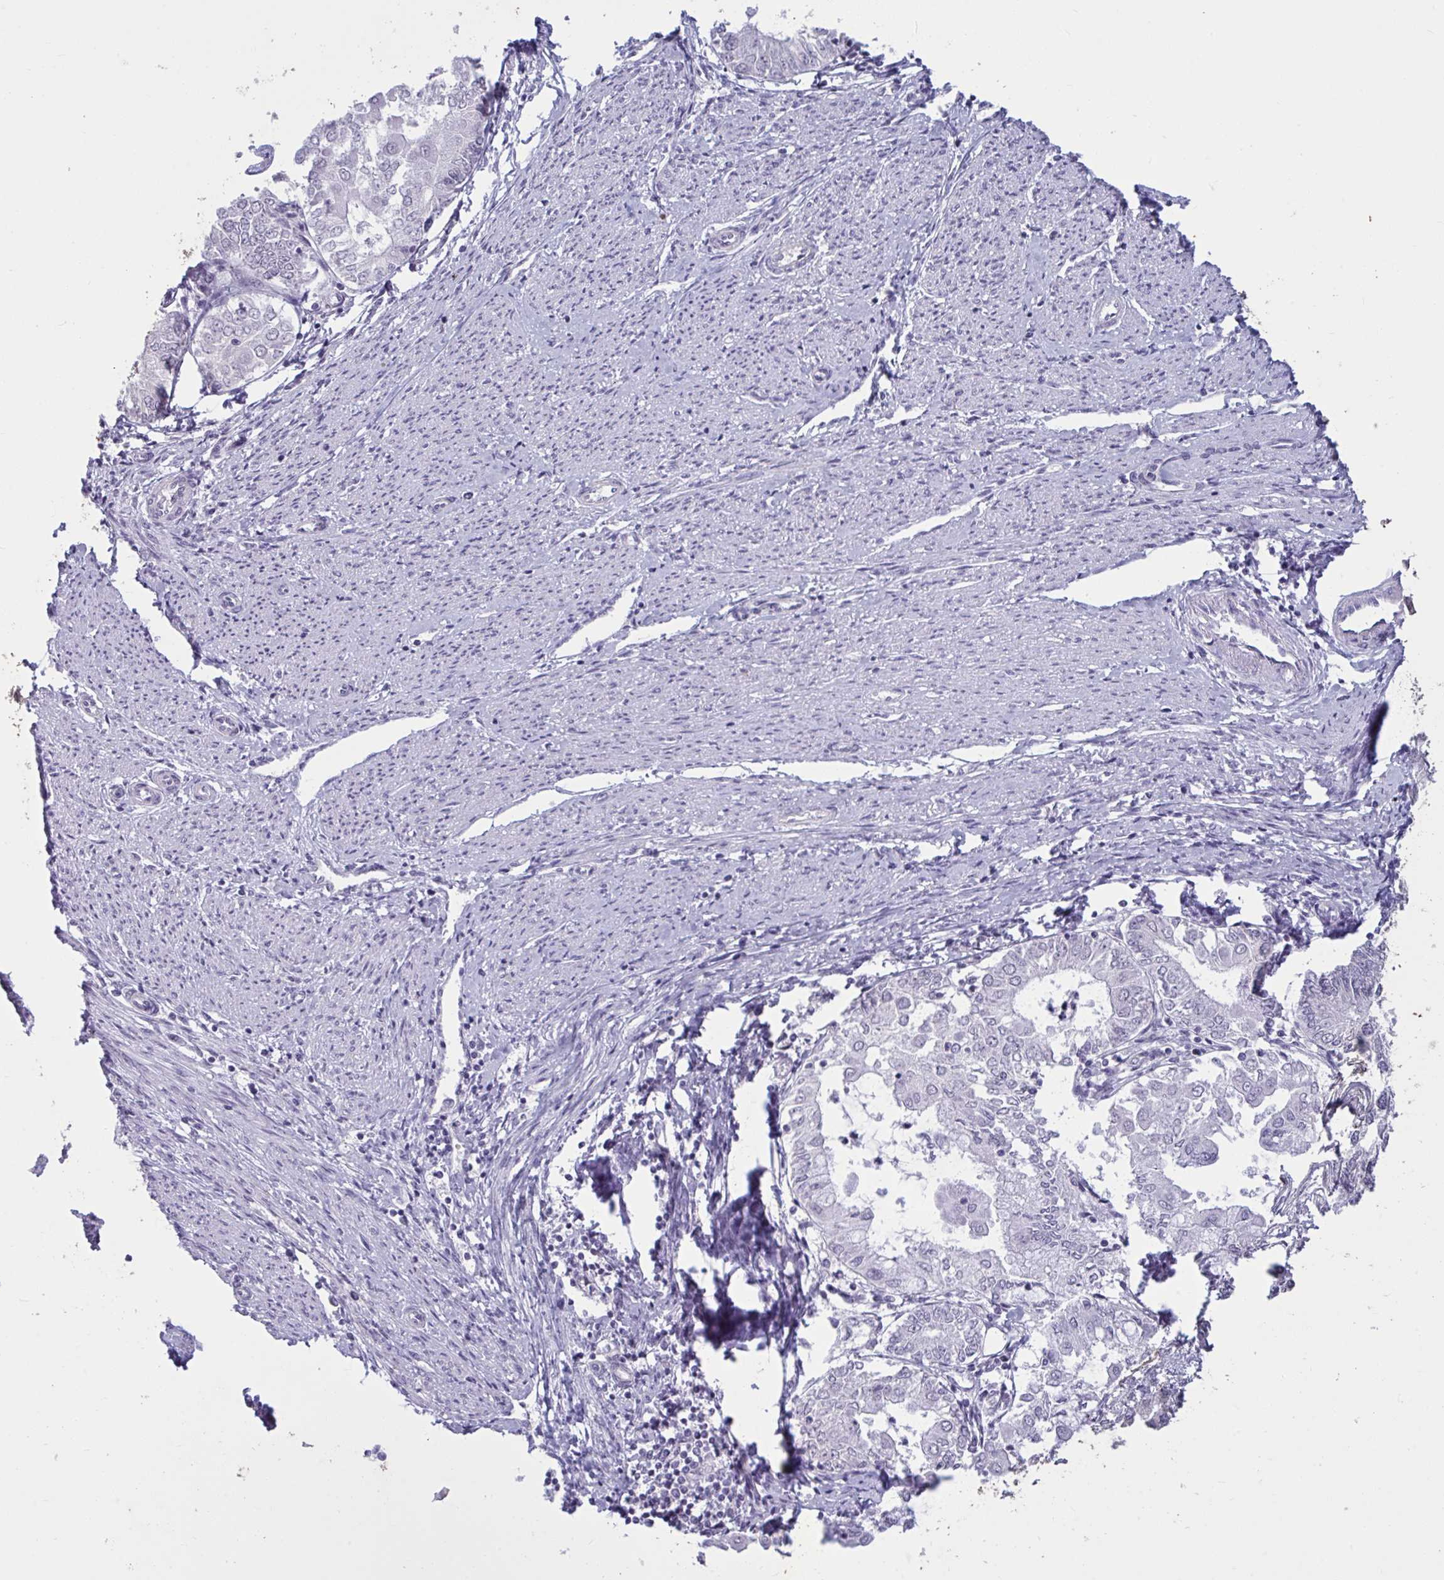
{"staining": {"intensity": "negative", "quantity": "none", "location": "none"}, "tissue": "endometrial cancer", "cell_type": "Tumor cells", "image_type": "cancer", "snomed": [{"axis": "morphology", "description": "Adenocarcinoma, NOS"}, {"axis": "topography", "description": "Endometrium"}], "caption": "Immunohistochemistry (IHC) micrograph of human endometrial adenocarcinoma stained for a protein (brown), which displays no positivity in tumor cells.", "gene": "TBC1D4", "patient": {"sex": "female", "age": 68}}